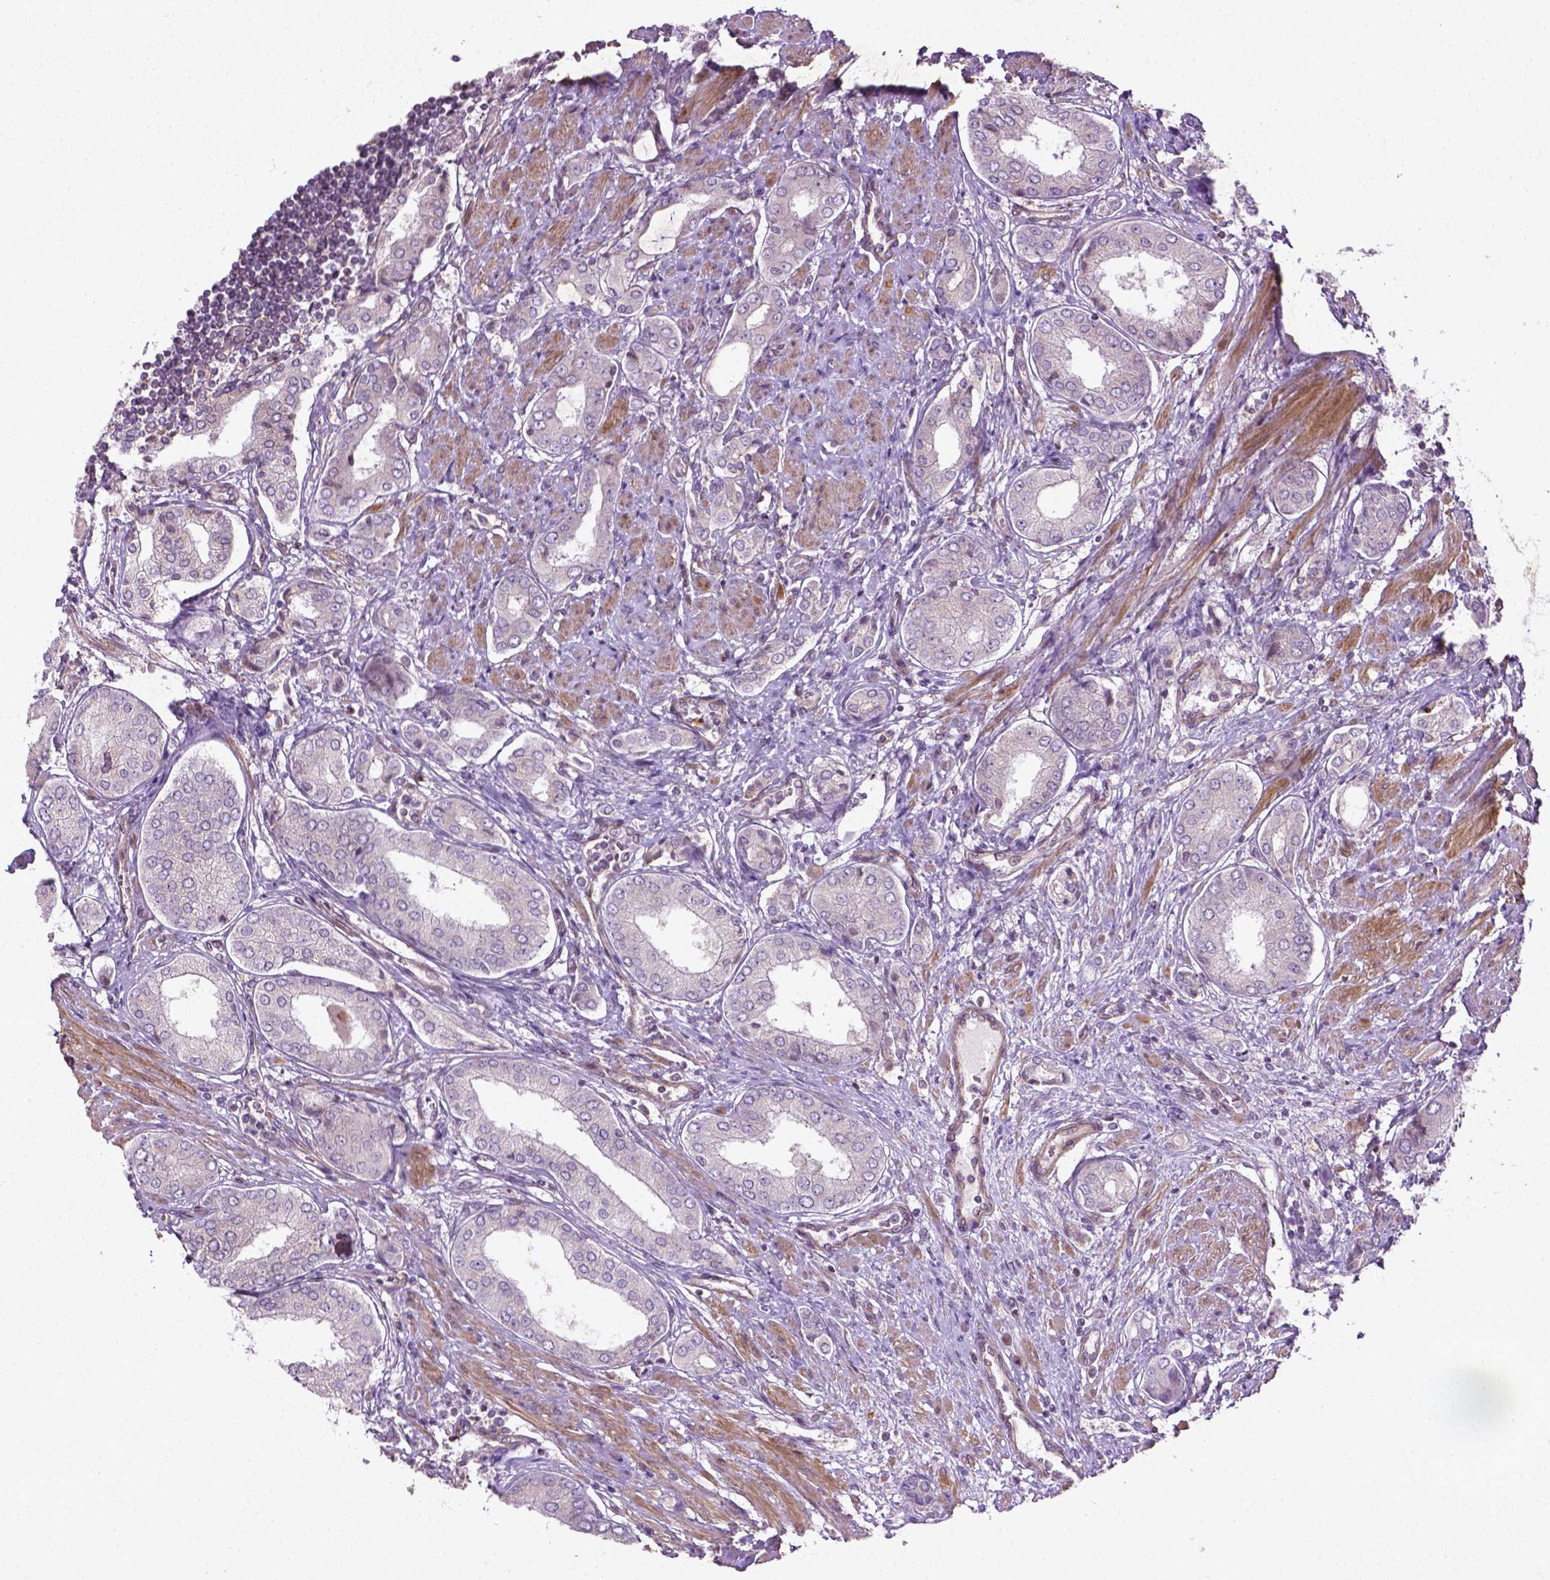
{"staining": {"intensity": "negative", "quantity": "none", "location": "none"}, "tissue": "prostate cancer", "cell_type": "Tumor cells", "image_type": "cancer", "snomed": [{"axis": "morphology", "description": "Adenocarcinoma, NOS"}, {"axis": "topography", "description": "Prostate"}], "caption": "Image shows no significant protein staining in tumor cells of prostate cancer.", "gene": "TCHP", "patient": {"sex": "male", "age": 63}}